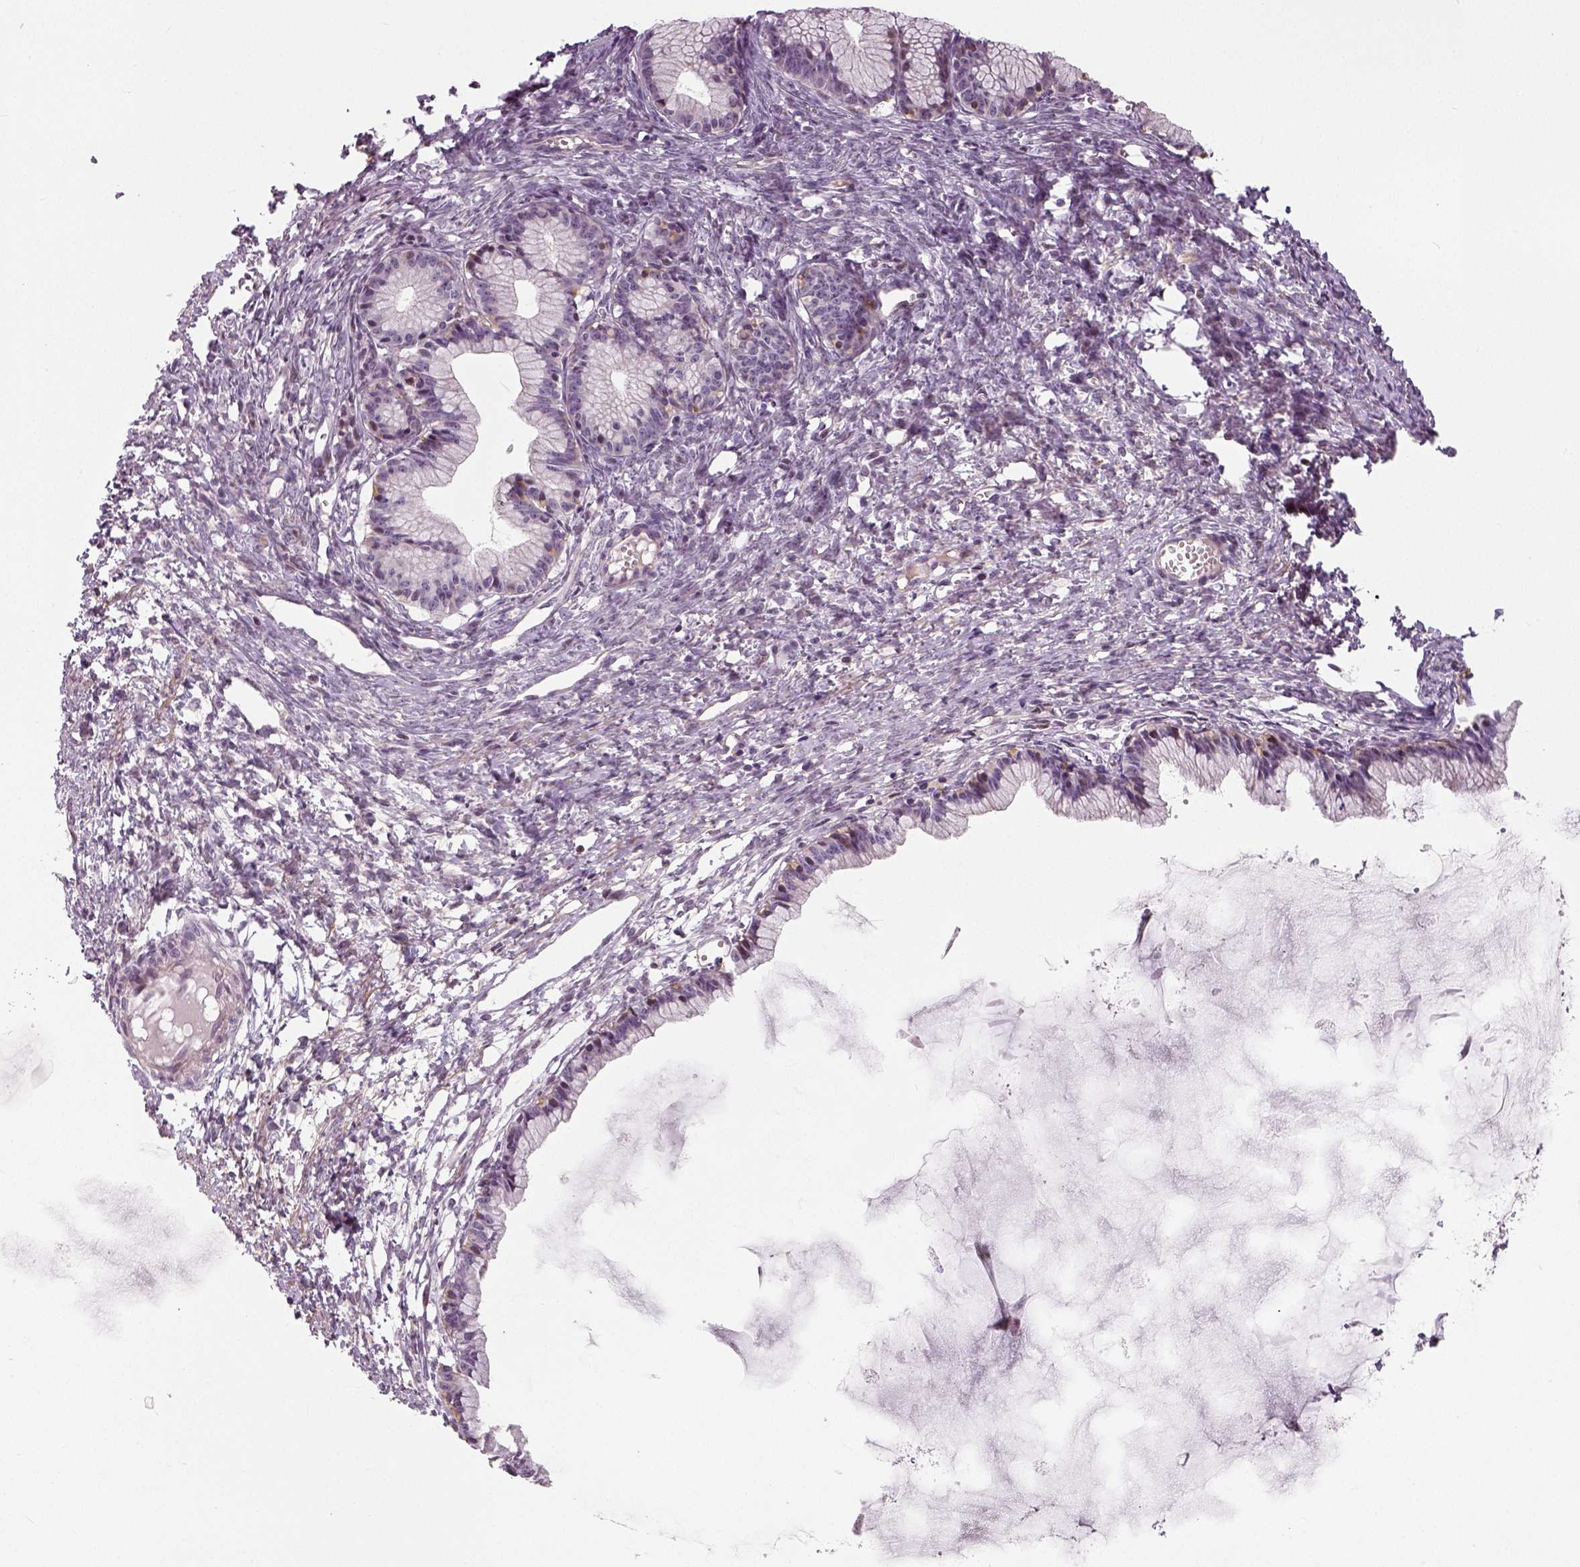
{"staining": {"intensity": "negative", "quantity": "none", "location": "none"}, "tissue": "ovarian cancer", "cell_type": "Tumor cells", "image_type": "cancer", "snomed": [{"axis": "morphology", "description": "Cystadenocarcinoma, mucinous, NOS"}, {"axis": "topography", "description": "Ovary"}], "caption": "The micrograph demonstrates no staining of tumor cells in ovarian cancer (mucinous cystadenocarcinoma).", "gene": "NECAB1", "patient": {"sex": "female", "age": 41}}